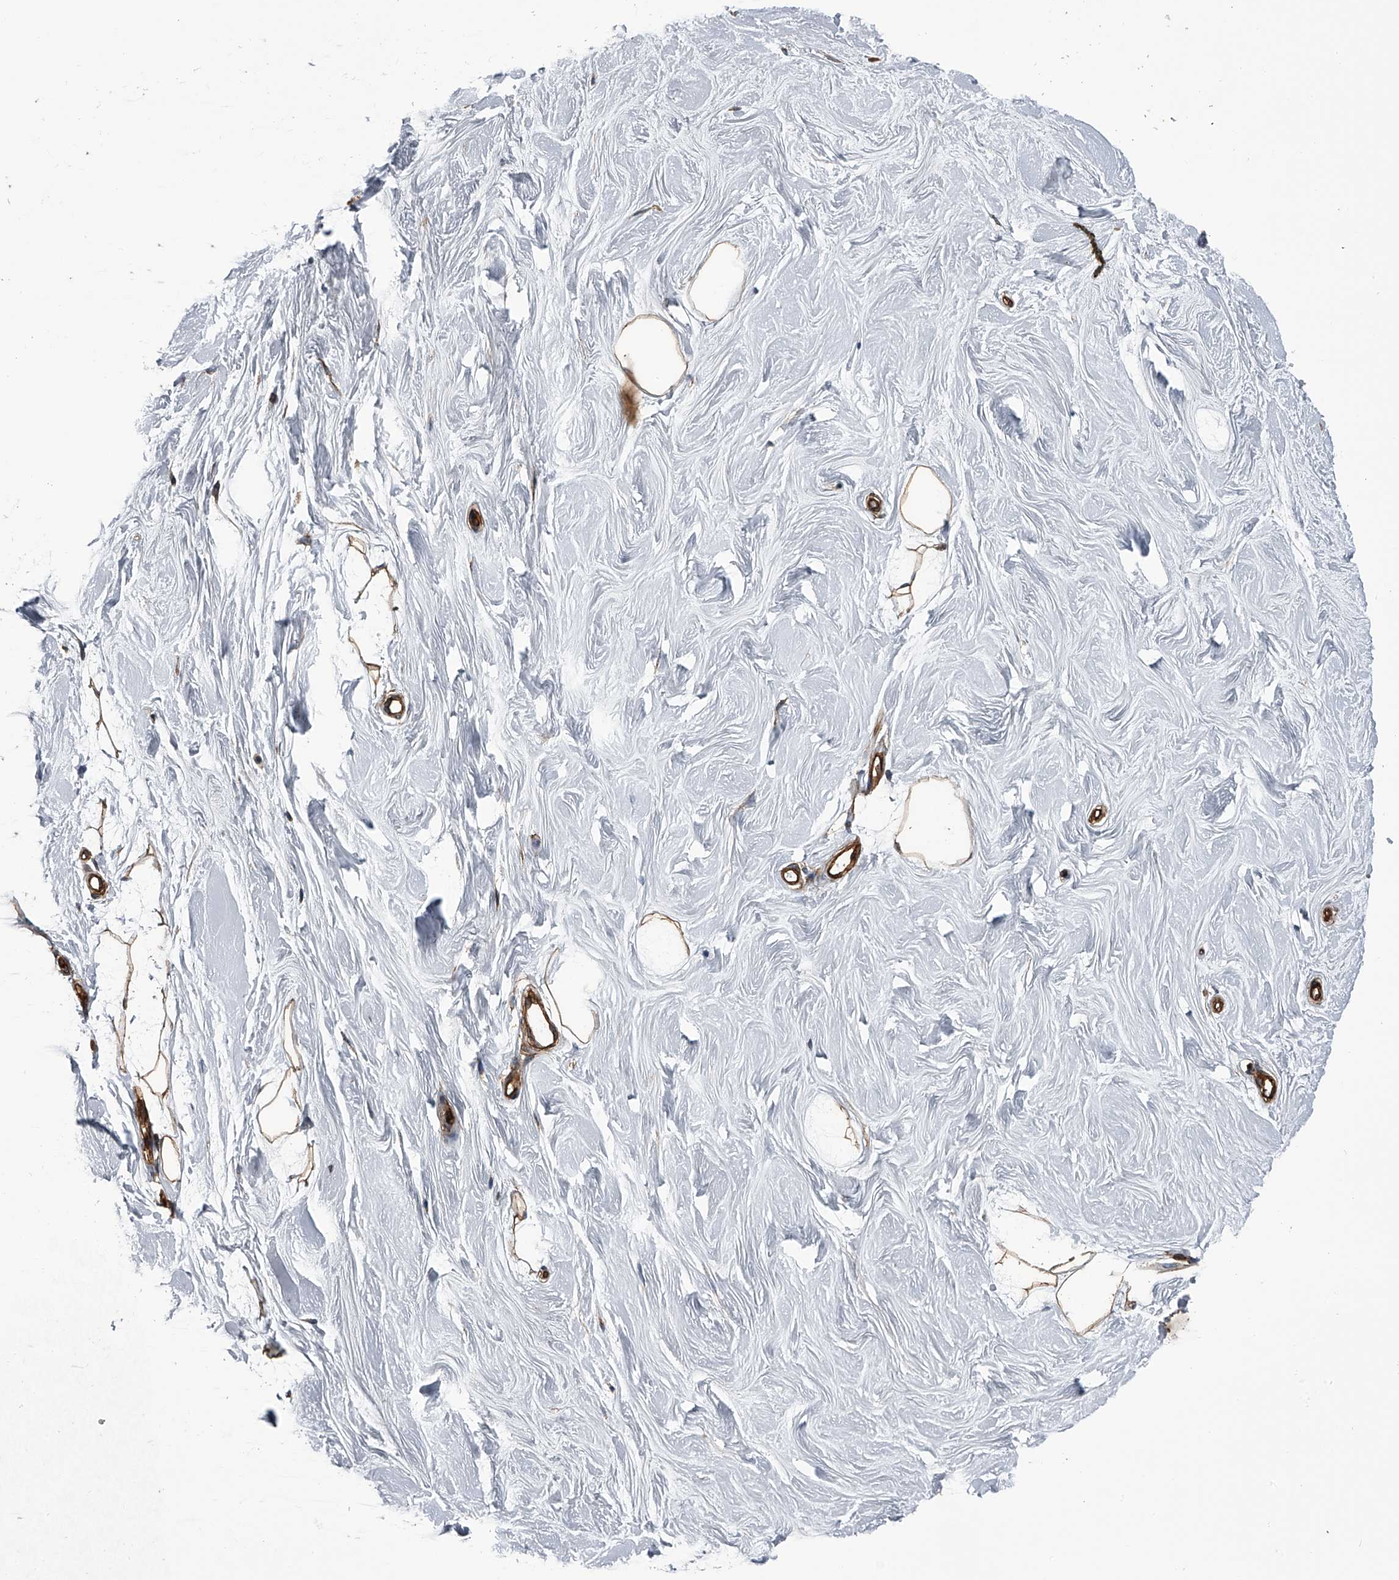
{"staining": {"intensity": "strong", "quantity": ">75%", "location": "cytoplasmic/membranous"}, "tissue": "breast", "cell_type": "Adipocytes", "image_type": "normal", "snomed": [{"axis": "morphology", "description": "Normal tissue, NOS"}, {"axis": "topography", "description": "Breast"}], "caption": "Strong cytoplasmic/membranous protein positivity is appreciated in approximately >75% of adipocytes in breast. The staining was performed using DAB to visualize the protein expression in brown, while the nuclei were stained in blue with hematoxylin (Magnification: 20x).", "gene": "LDLRAD2", "patient": {"sex": "female", "age": 26}}